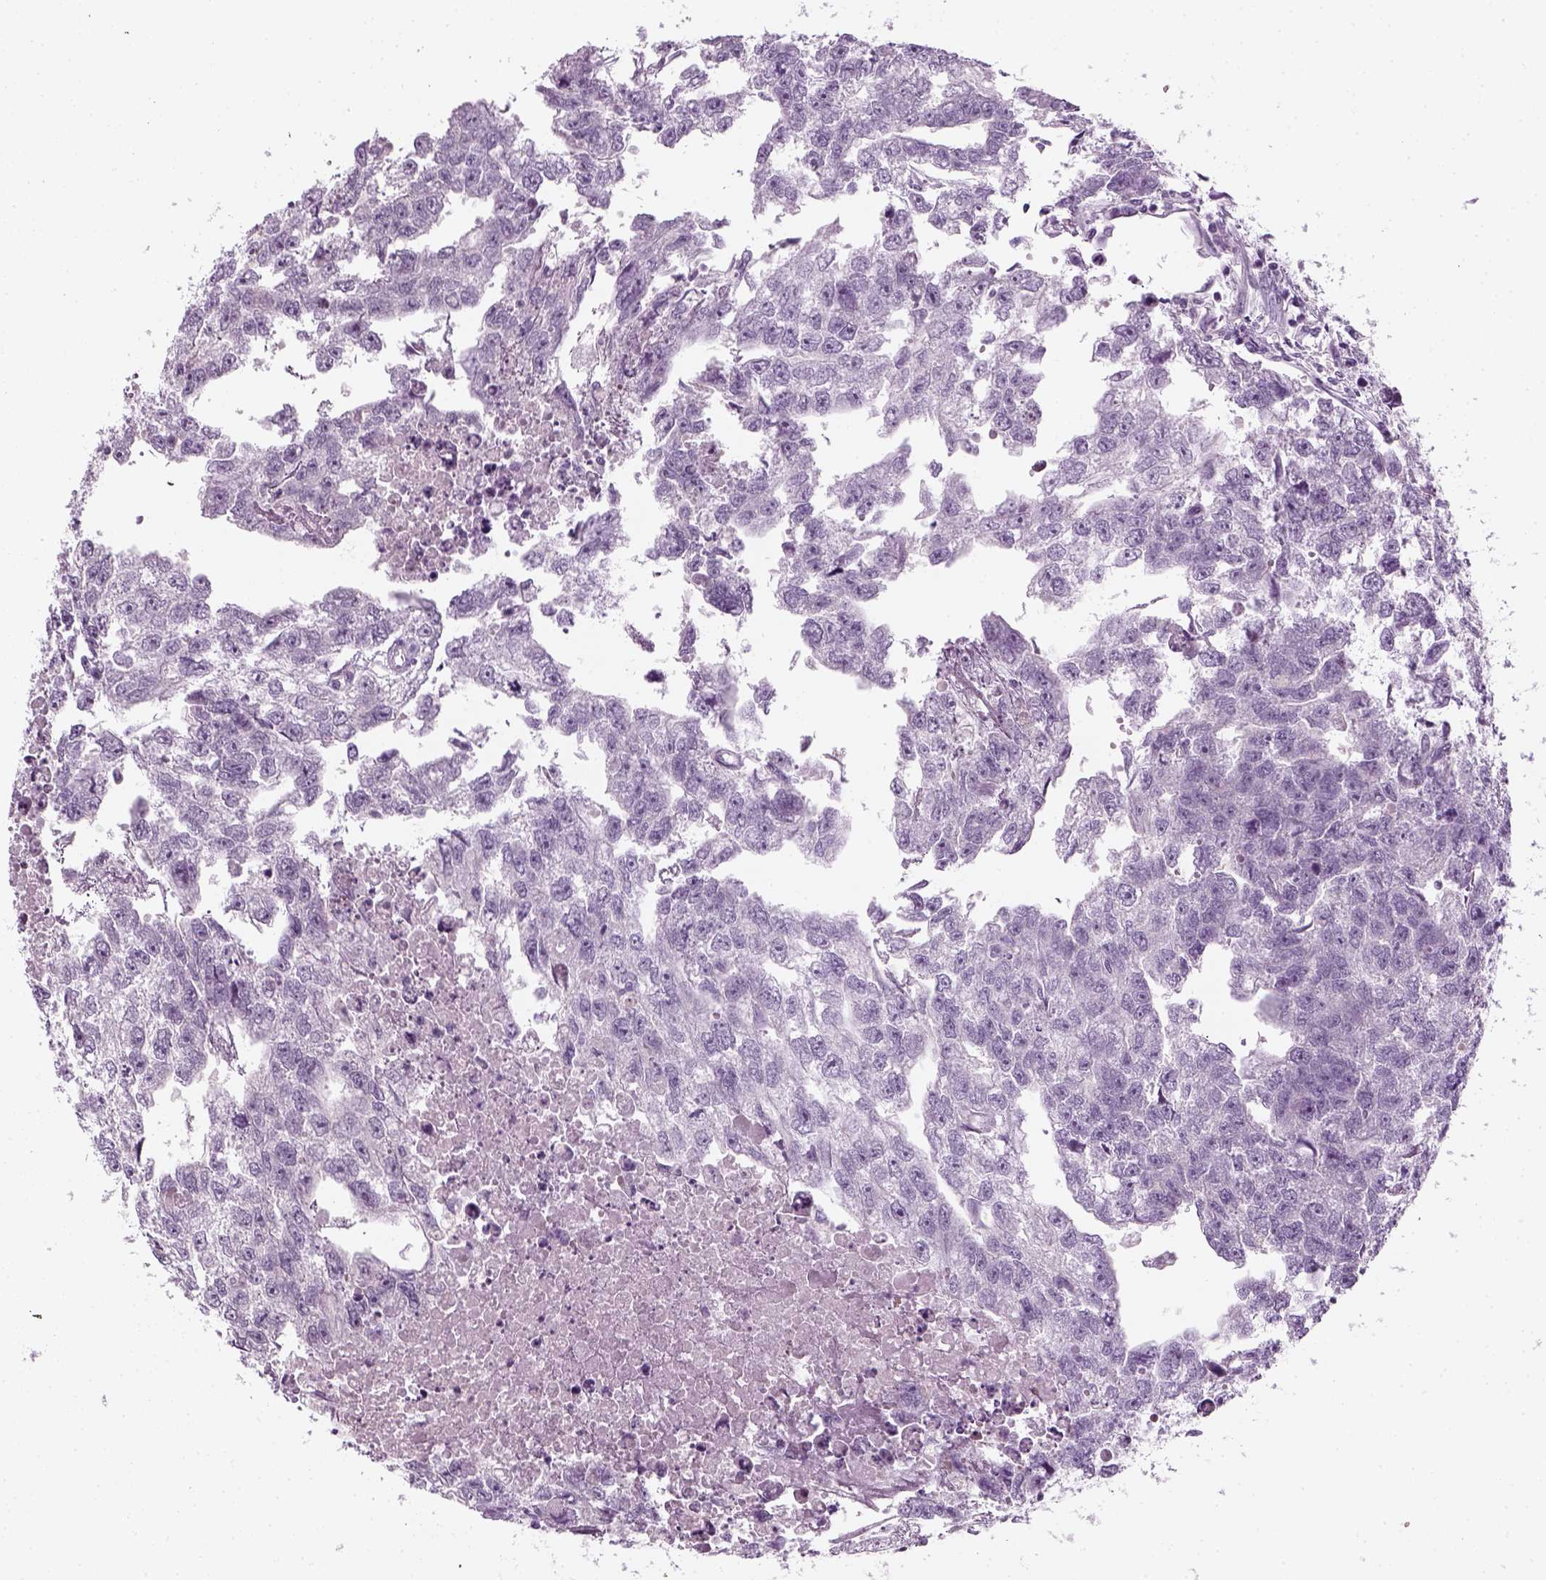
{"staining": {"intensity": "negative", "quantity": "none", "location": "none"}, "tissue": "testis cancer", "cell_type": "Tumor cells", "image_type": "cancer", "snomed": [{"axis": "morphology", "description": "Carcinoma, Embryonal, NOS"}, {"axis": "morphology", "description": "Teratoma, malignant, NOS"}, {"axis": "topography", "description": "Testis"}], "caption": "Teratoma (malignant) (testis) was stained to show a protein in brown. There is no significant staining in tumor cells. (Stains: DAB (3,3'-diaminobenzidine) IHC with hematoxylin counter stain, Microscopy: brightfield microscopy at high magnification).", "gene": "KRT75", "patient": {"sex": "male", "age": 44}}